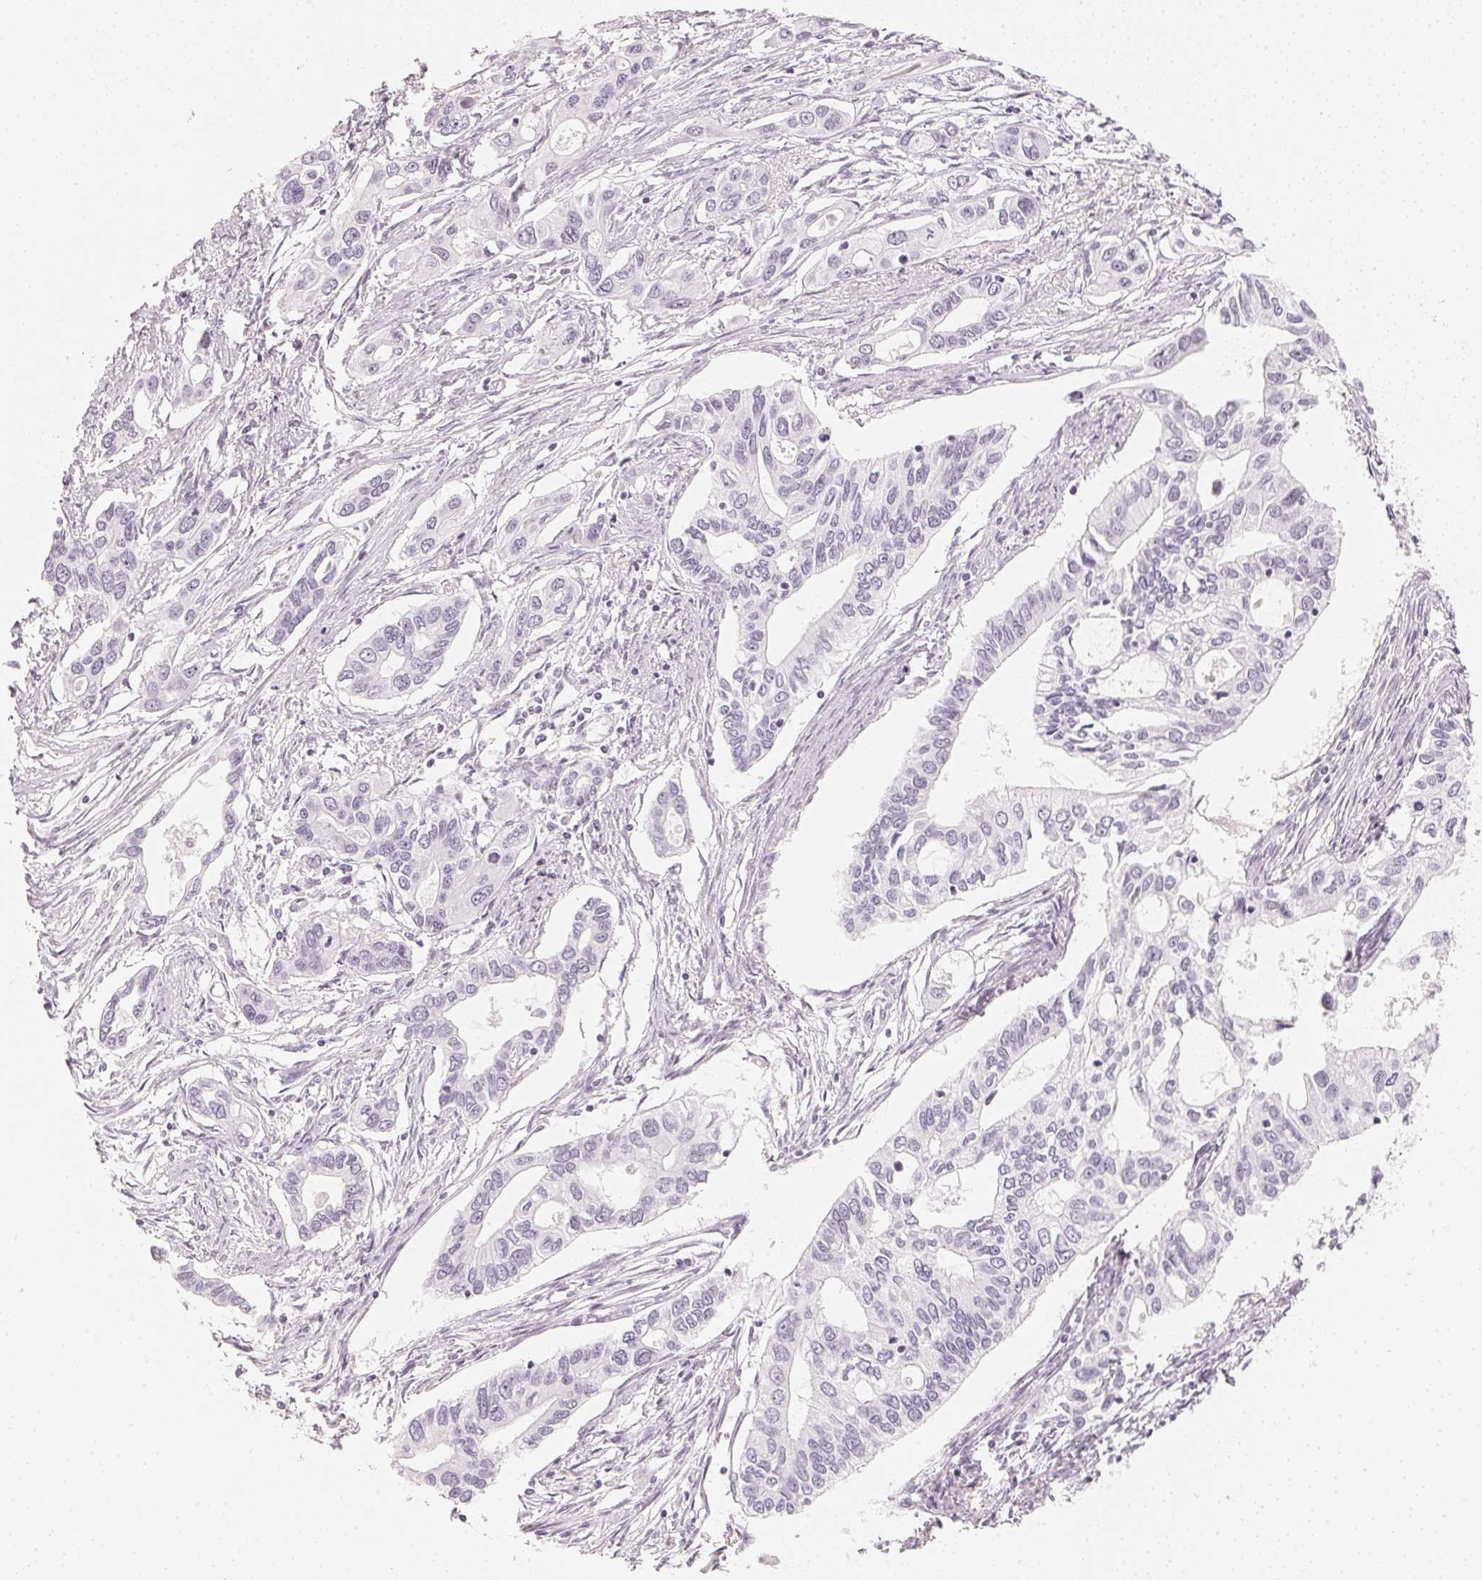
{"staining": {"intensity": "negative", "quantity": "none", "location": "none"}, "tissue": "pancreatic cancer", "cell_type": "Tumor cells", "image_type": "cancer", "snomed": [{"axis": "morphology", "description": "Adenocarcinoma, NOS"}, {"axis": "topography", "description": "Pancreas"}], "caption": "Micrograph shows no significant protein positivity in tumor cells of pancreatic cancer (adenocarcinoma).", "gene": "SLC22A8", "patient": {"sex": "male", "age": 60}}